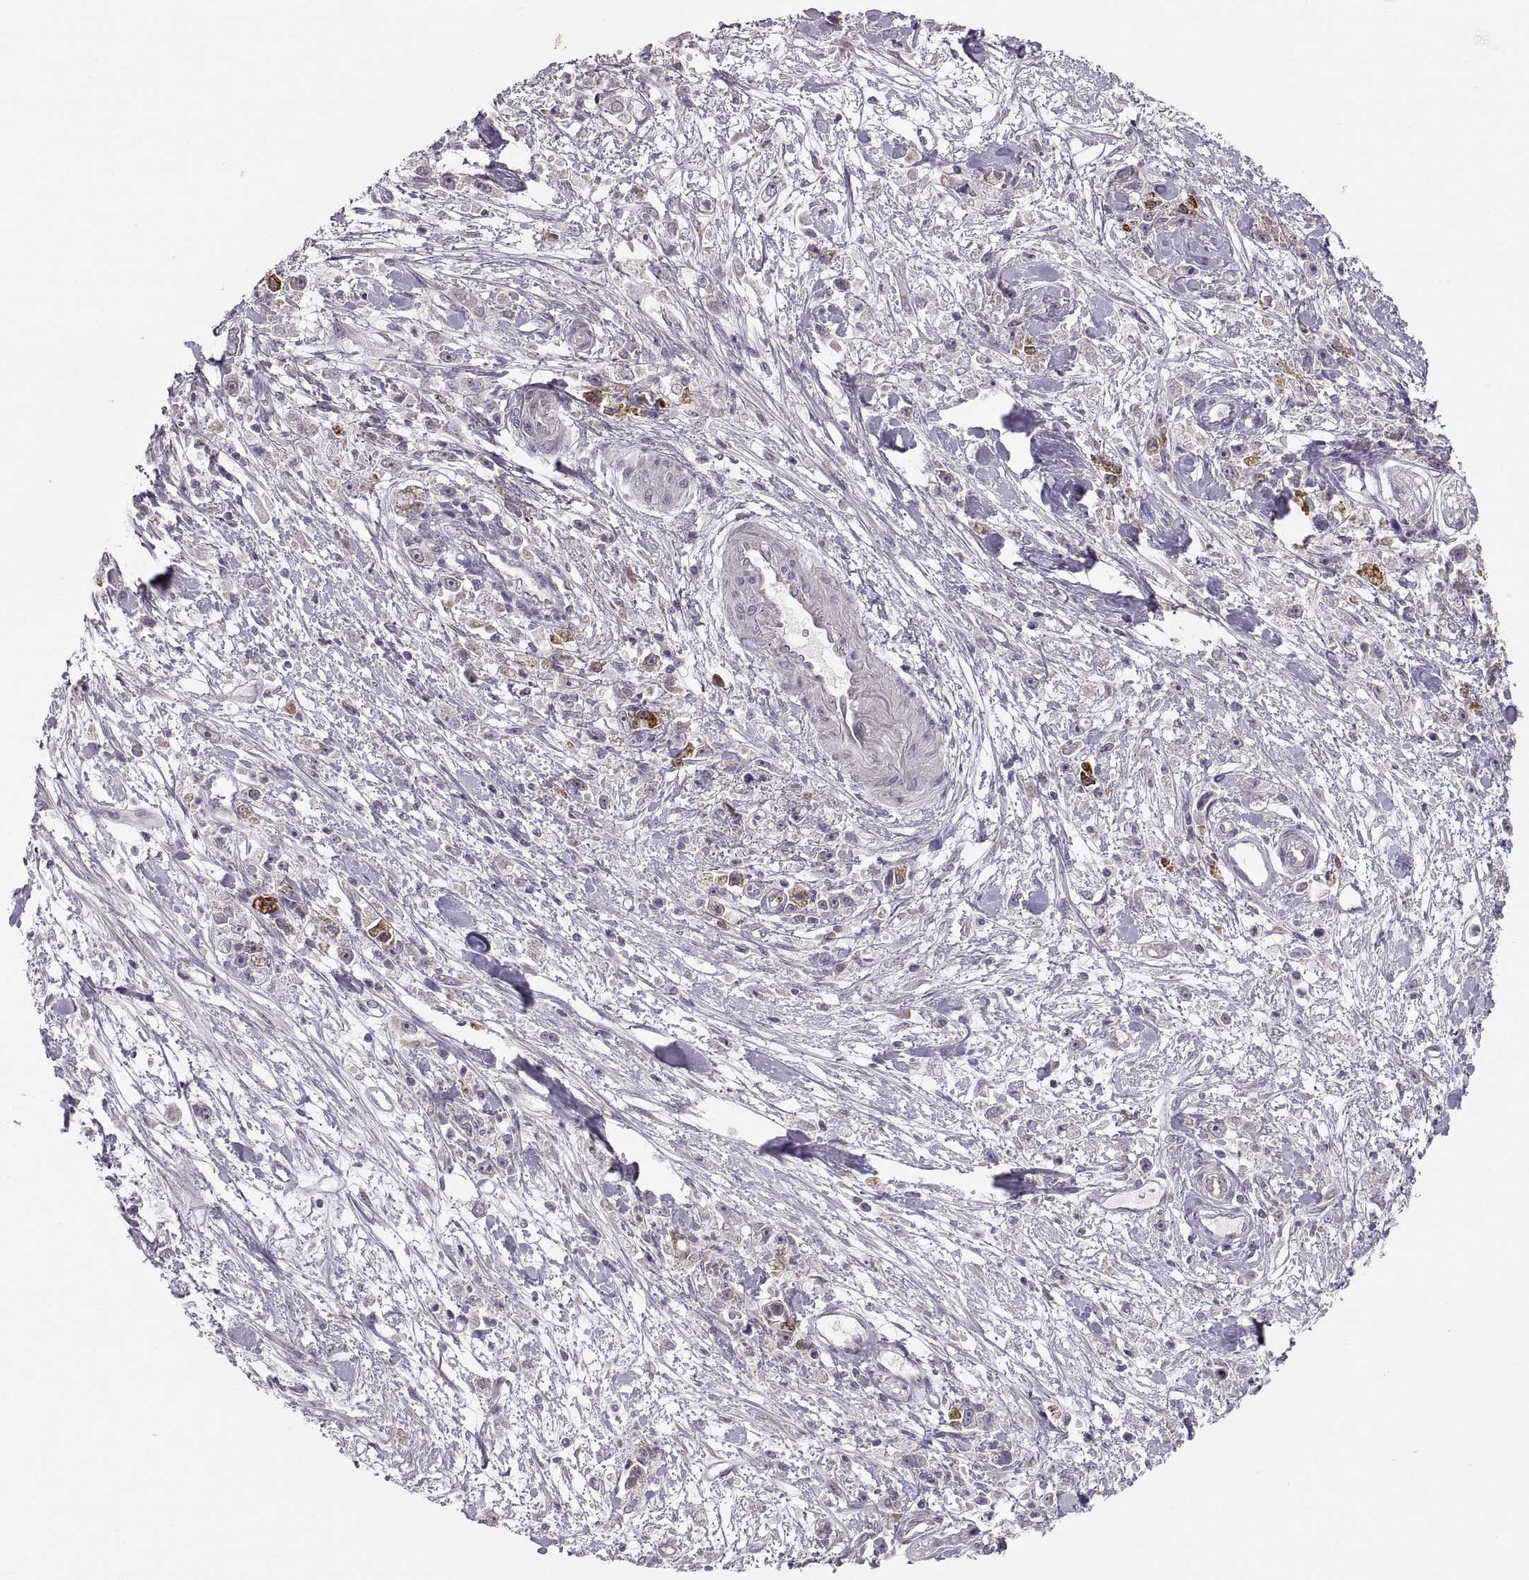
{"staining": {"intensity": "strong", "quantity": "<25%", "location": "cytoplasmic/membranous"}, "tissue": "stomach cancer", "cell_type": "Tumor cells", "image_type": "cancer", "snomed": [{"axis": "morphology", "description": "Adenocarcinoma, NOS"}, {"axis": "topography", "description": "Stomach"}], "caption": "Adenocarcinoma (stomach) tissue shows strong cytoplasmic/membranous staining in approximately <25% of tumor cells", "gene": "HMGCR", "patient": {"sex": "female", "age": 59}}